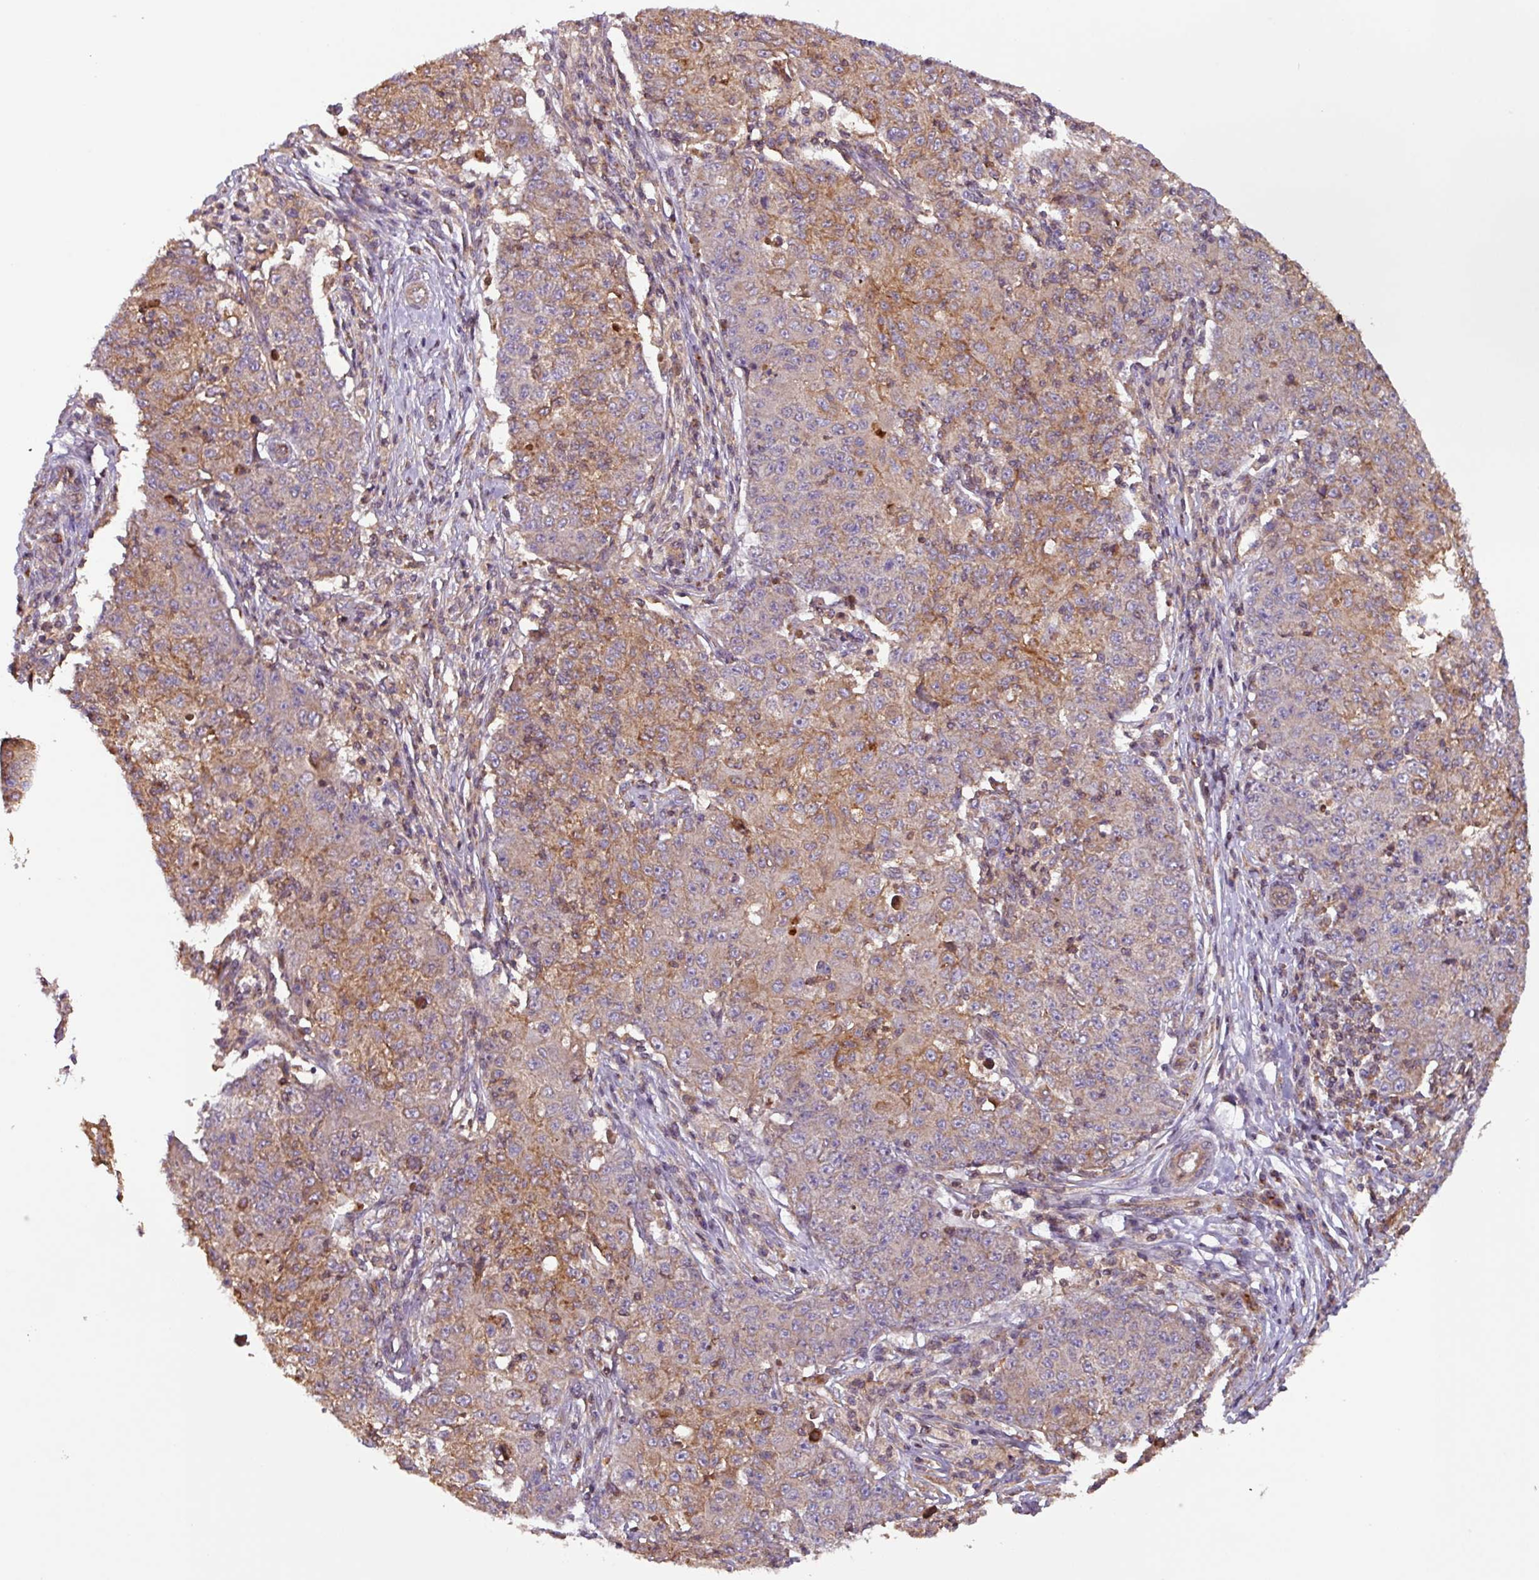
{"staining": {"intensity": "moderate", "quantity": ">75%", "location": "cytoplasmic/membranous"}, "tissue": "ovarian cancer", "cell_type": "Tumor cells", "image_type": "cancer", "snomed": [{"axis": "morphology", "description": "Carcinoma, endometroid"}, {"axis": "topography", "description": "Ovary"}], "caption": "There is medium levels of moderate cytoplasmic/membranous expression in tumor cells of ovarian endometroid carcinoma, as demonstrated by immunohistochemical staining (brown color).", "gene": "PLEKHD1", "patient": {"sex": "female", "age": 42}}